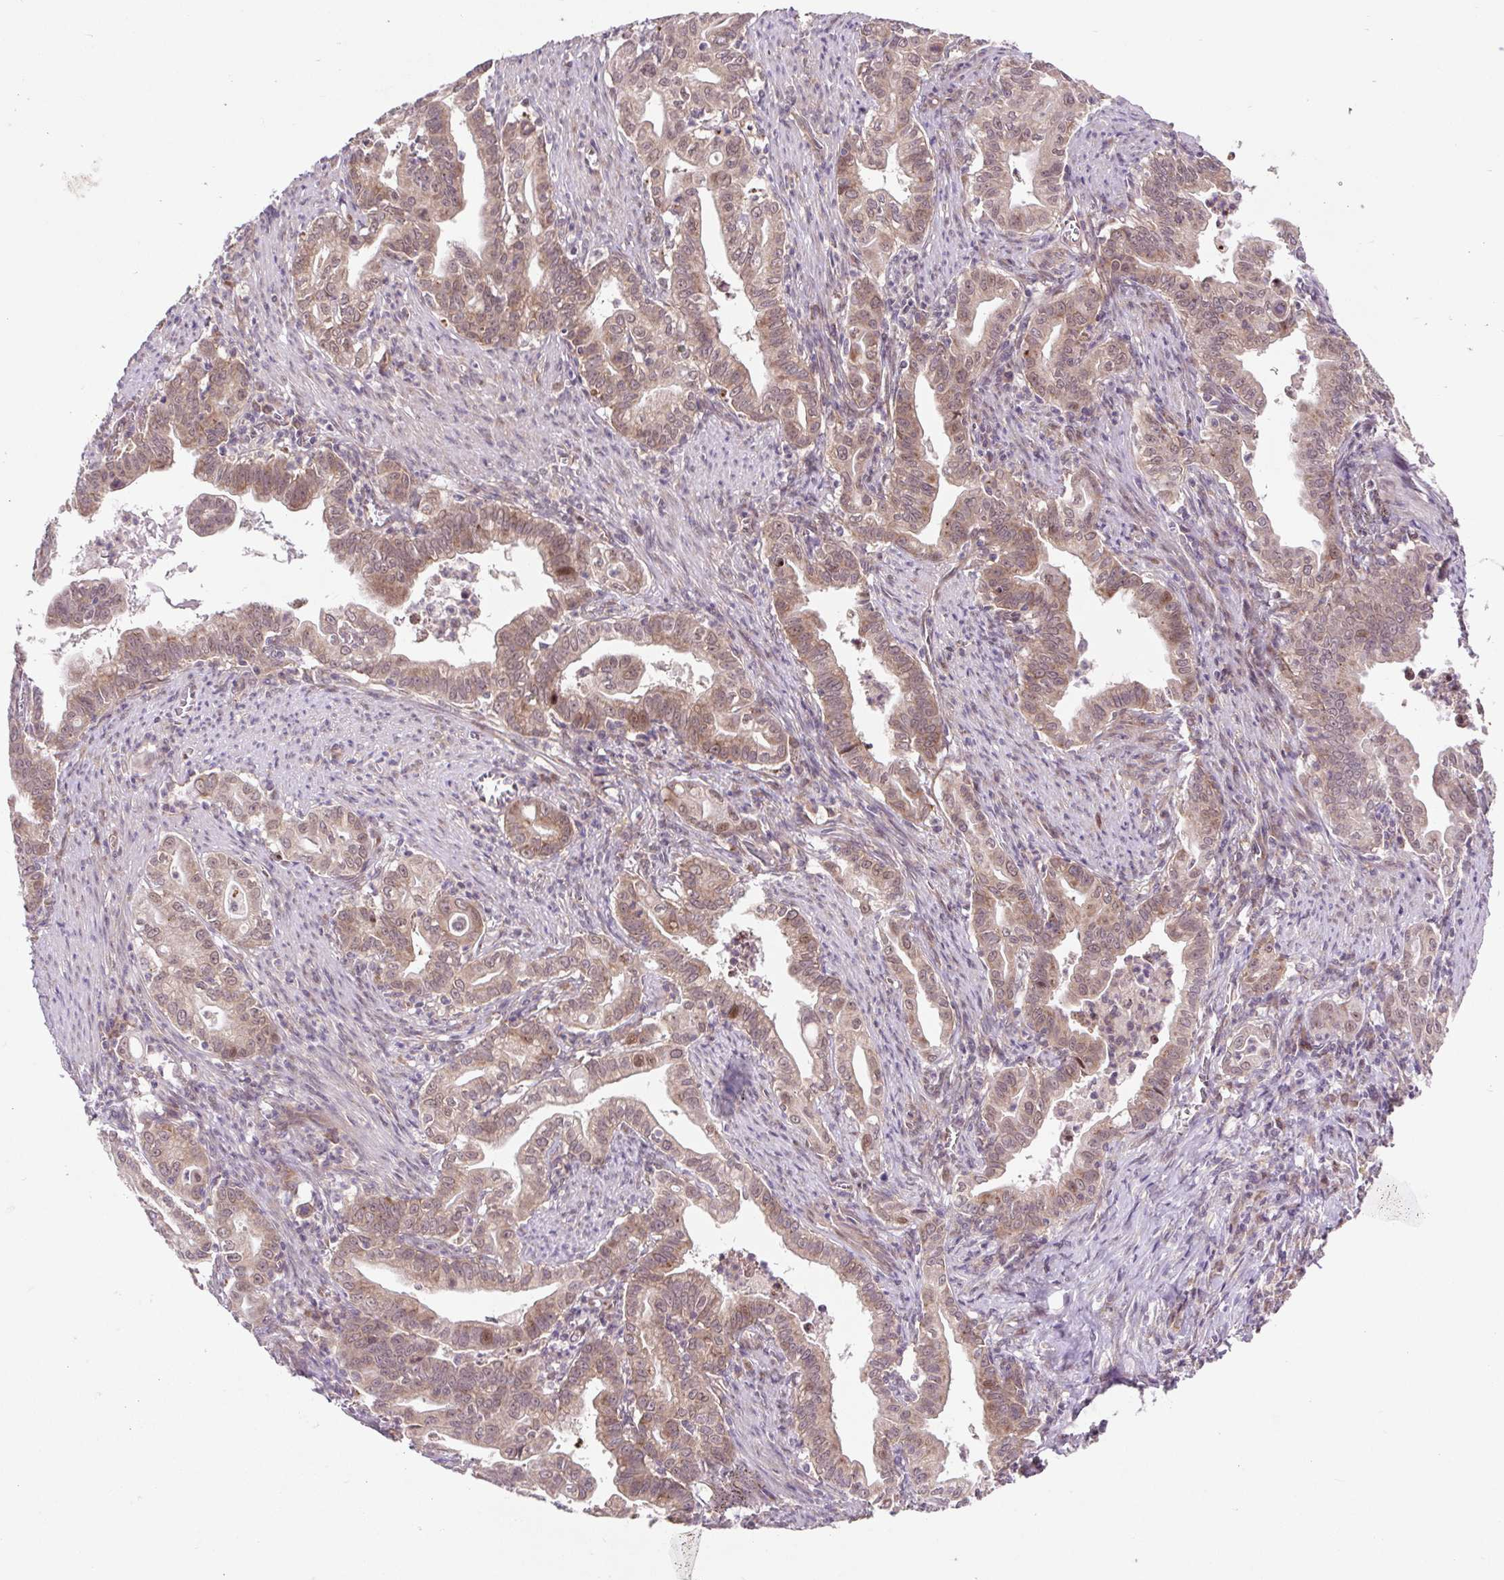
{"staining": {"intensity": "moderate", "quantity": ">75%", "location": "cytoplasmic/membranous,nuclear"}, "tissue": "stomach cancer", "cell_type": "Tumor cells", "image_type": "cancer", "snomed": [{"axis": "morphology", "description": "Adenocarcinoma, NOS"}, {"axis": "topography", "description": "Stomach, upper"}], "caption": "Immunohistochemical staining of human stomach cancer (adenocarcinoma) demonstrates medium levels of moderate cytoplasmic/membranous and nuclear expression in approximately >75% of tumor cells. The protein is stained brown, and the nuclei are stained in blue (DAB (3,3'-diaminobenzidine) IHC with brightfield microscopy, high magnification).", "gene": "HFE", "patient": {"sex": "female", "age": 79}}